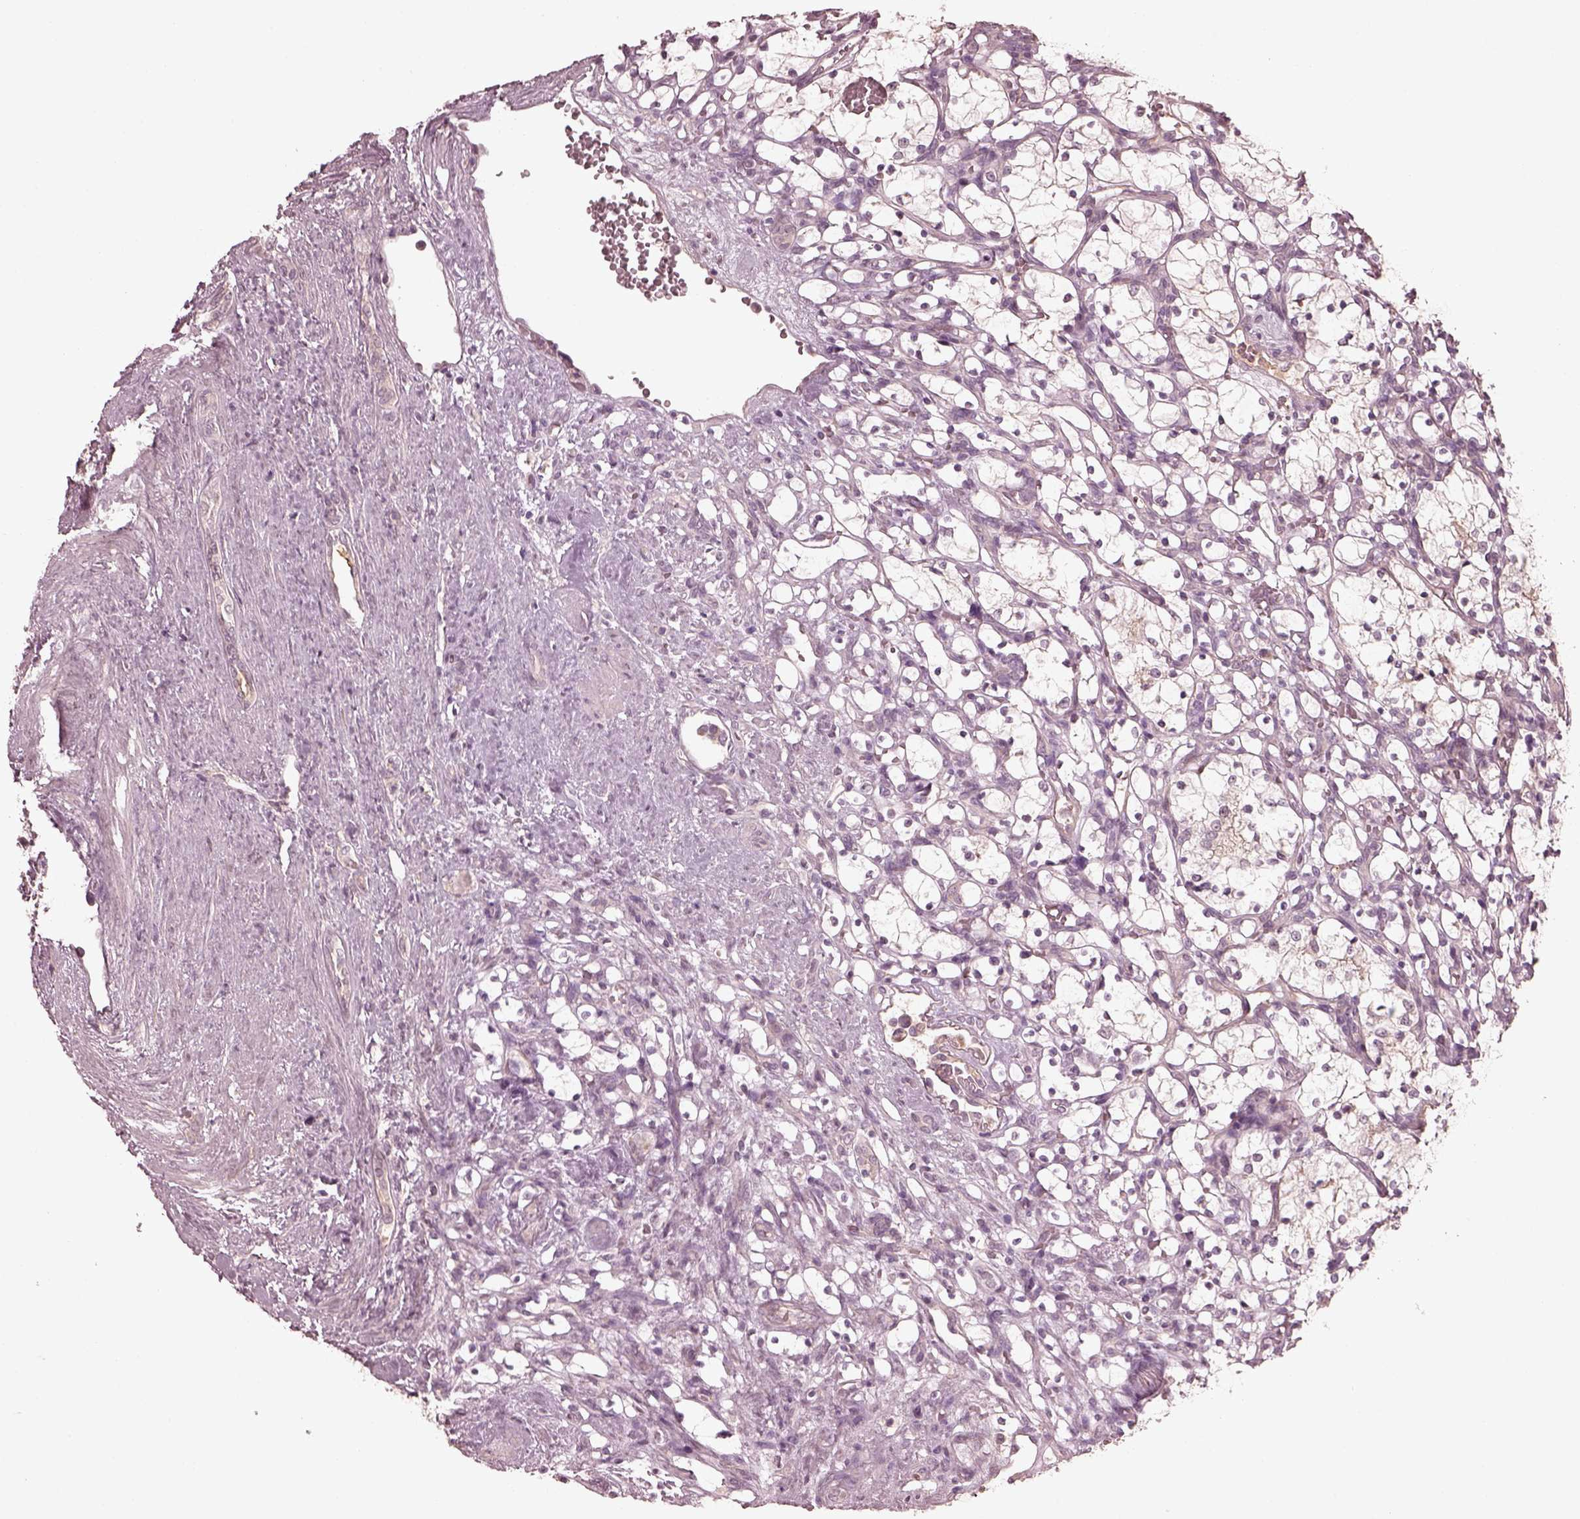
{"staining": {"intensity": "negative", "quantity": "none", "location": "none"}, "tissue": "renal cancer", "cell_type": "Tumor cells", "image_type": "cancer", "snomed": [{"axis": "morphology", "description": "Adenocarcinoma, NOS"}, {"axis": "topography", "description": "Kidney"}], "caption": "The histopathology image displays no significant expression in tumor cells of renal adenocarcinoma.", "gene": "VWA5B1", "patient": {"sex": "female", "age": 69}}